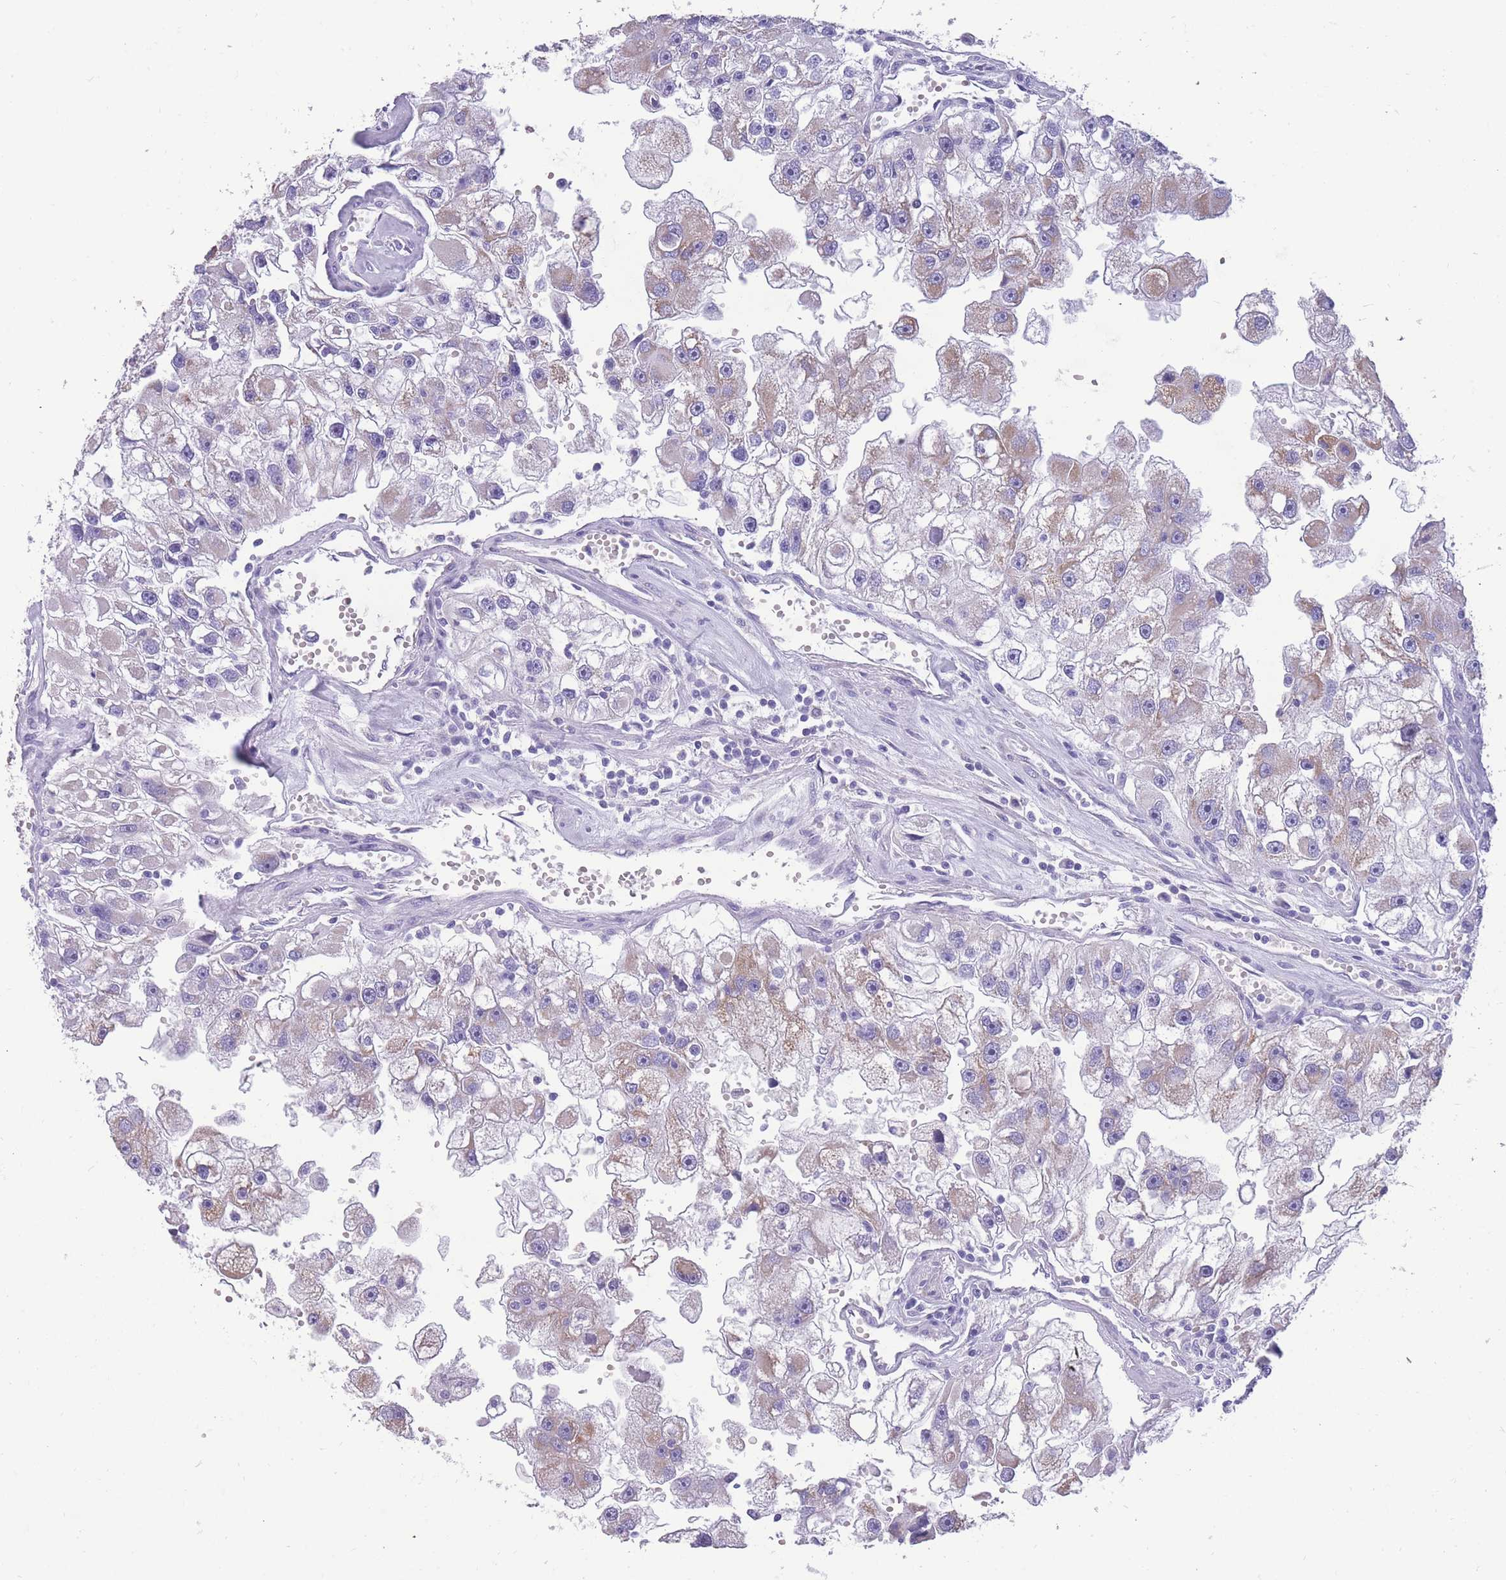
{"staining": {"intensity": "weak", "quantity": "<25%", "location": "cytoplasmic/membranous"}, "tissue": "renal cancer", "cell_type": "Tumor cells", "image_type": "cancer", "snomed": [{"axis": "morphology", "description": "Adenocarcinoma, NOS"}, {"axis": "topography", "description": "Kidney"}], "caption": "Immunohistochemistry (IHC) of adenocarcinoma (renal) shows no expression in tumor cells. (DAB immunohistochemistry with hematoxylin counter stain).", "gene": "INTS2", "patient": {"sex": "male", "age": 63}}